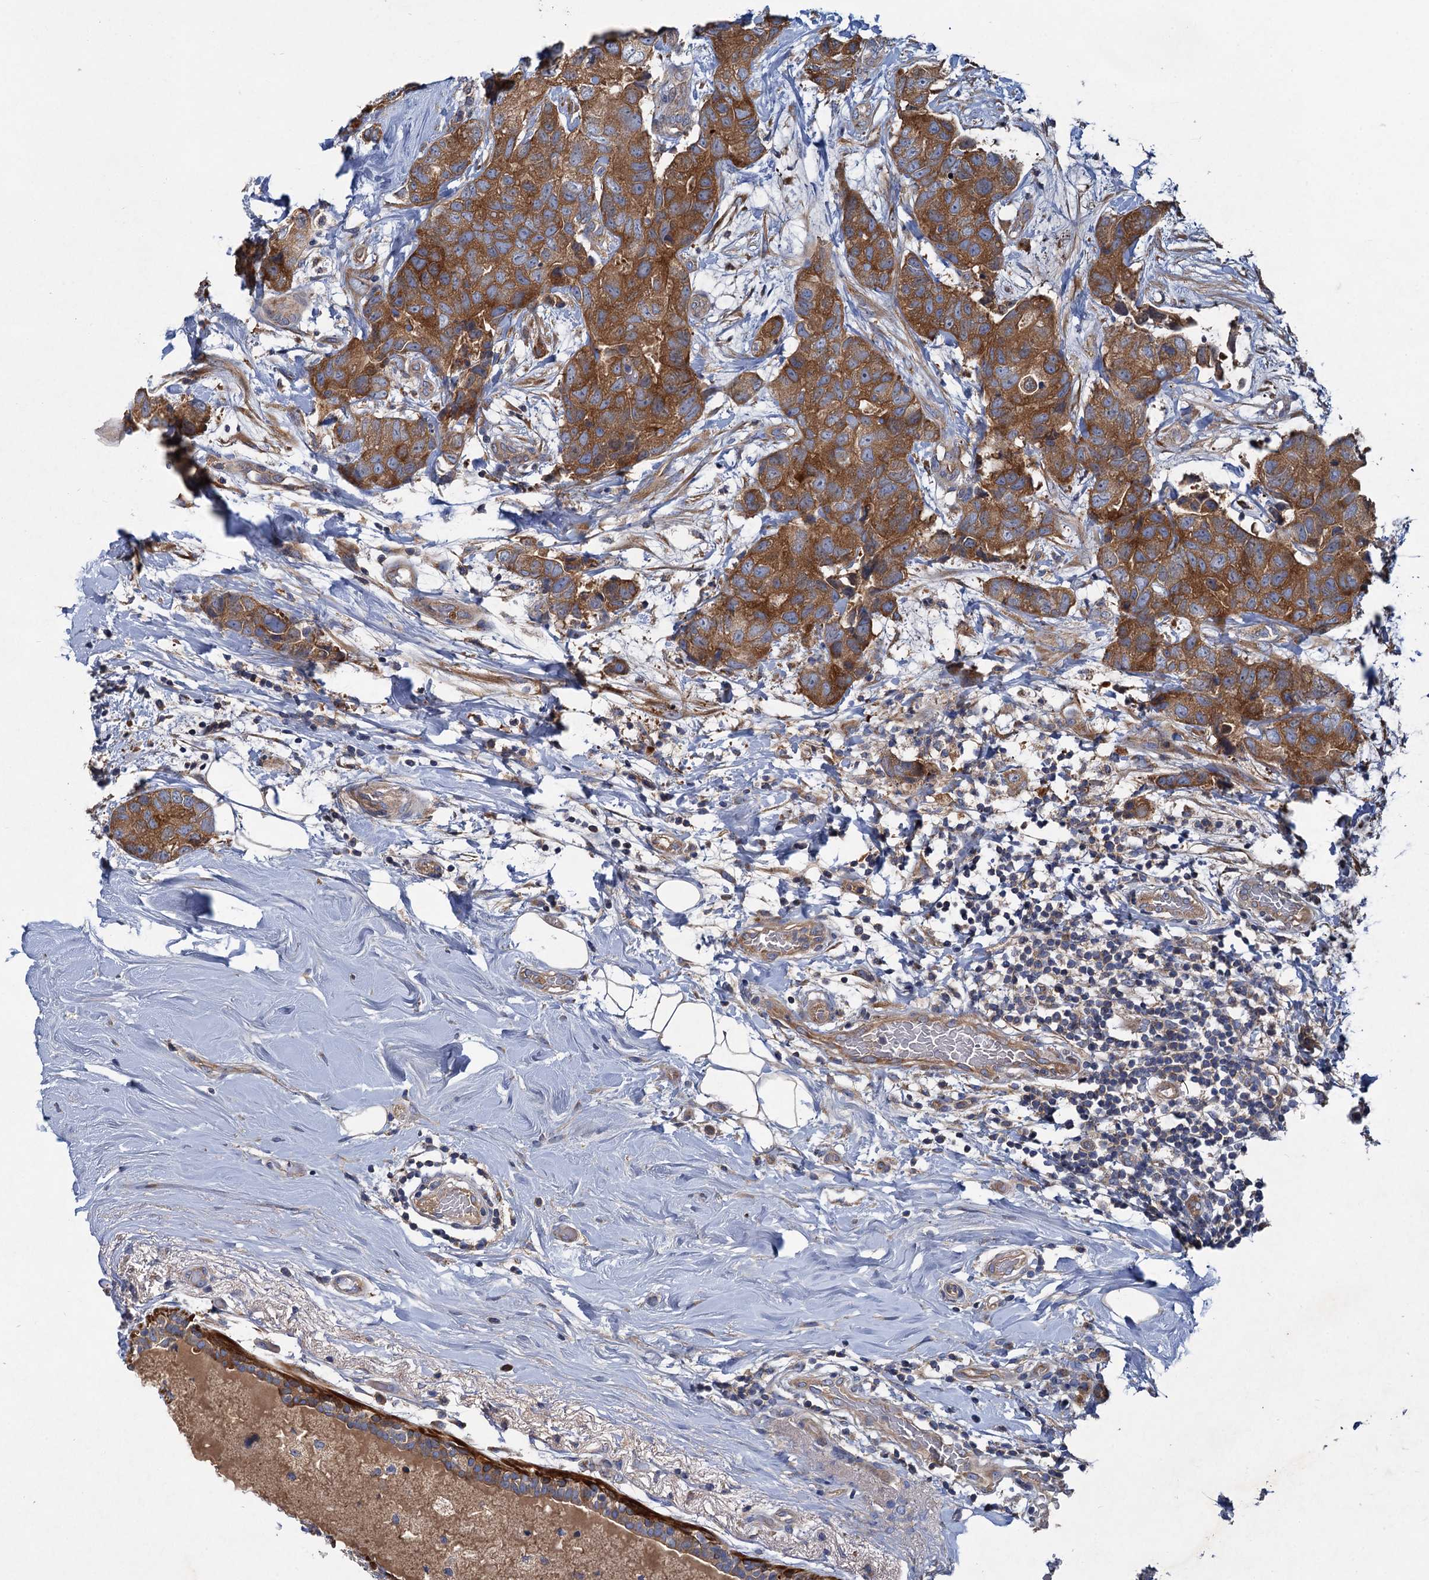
{"staining": {"intensity": "strong", "quantity": ">75%", "location": "cytoplasmic/membranous"}, "tissue": "breast cancer", "cell_type": "Tumor cells", "image_type": "cancer", "snomed": [{"axis": "morphology", "description": "Duct carcinoma"}, {"axis": "topography", "description": "Breast"}], "caption": "A photomicrograph of breast cancer (infiltrating ductal carcinoma) stained for a protein exhibits strong cytoplasmic/membranous brown staining in tumor cells.", "gene": "ALKBH7", "patient": {"sex": "female", "age": 62}}